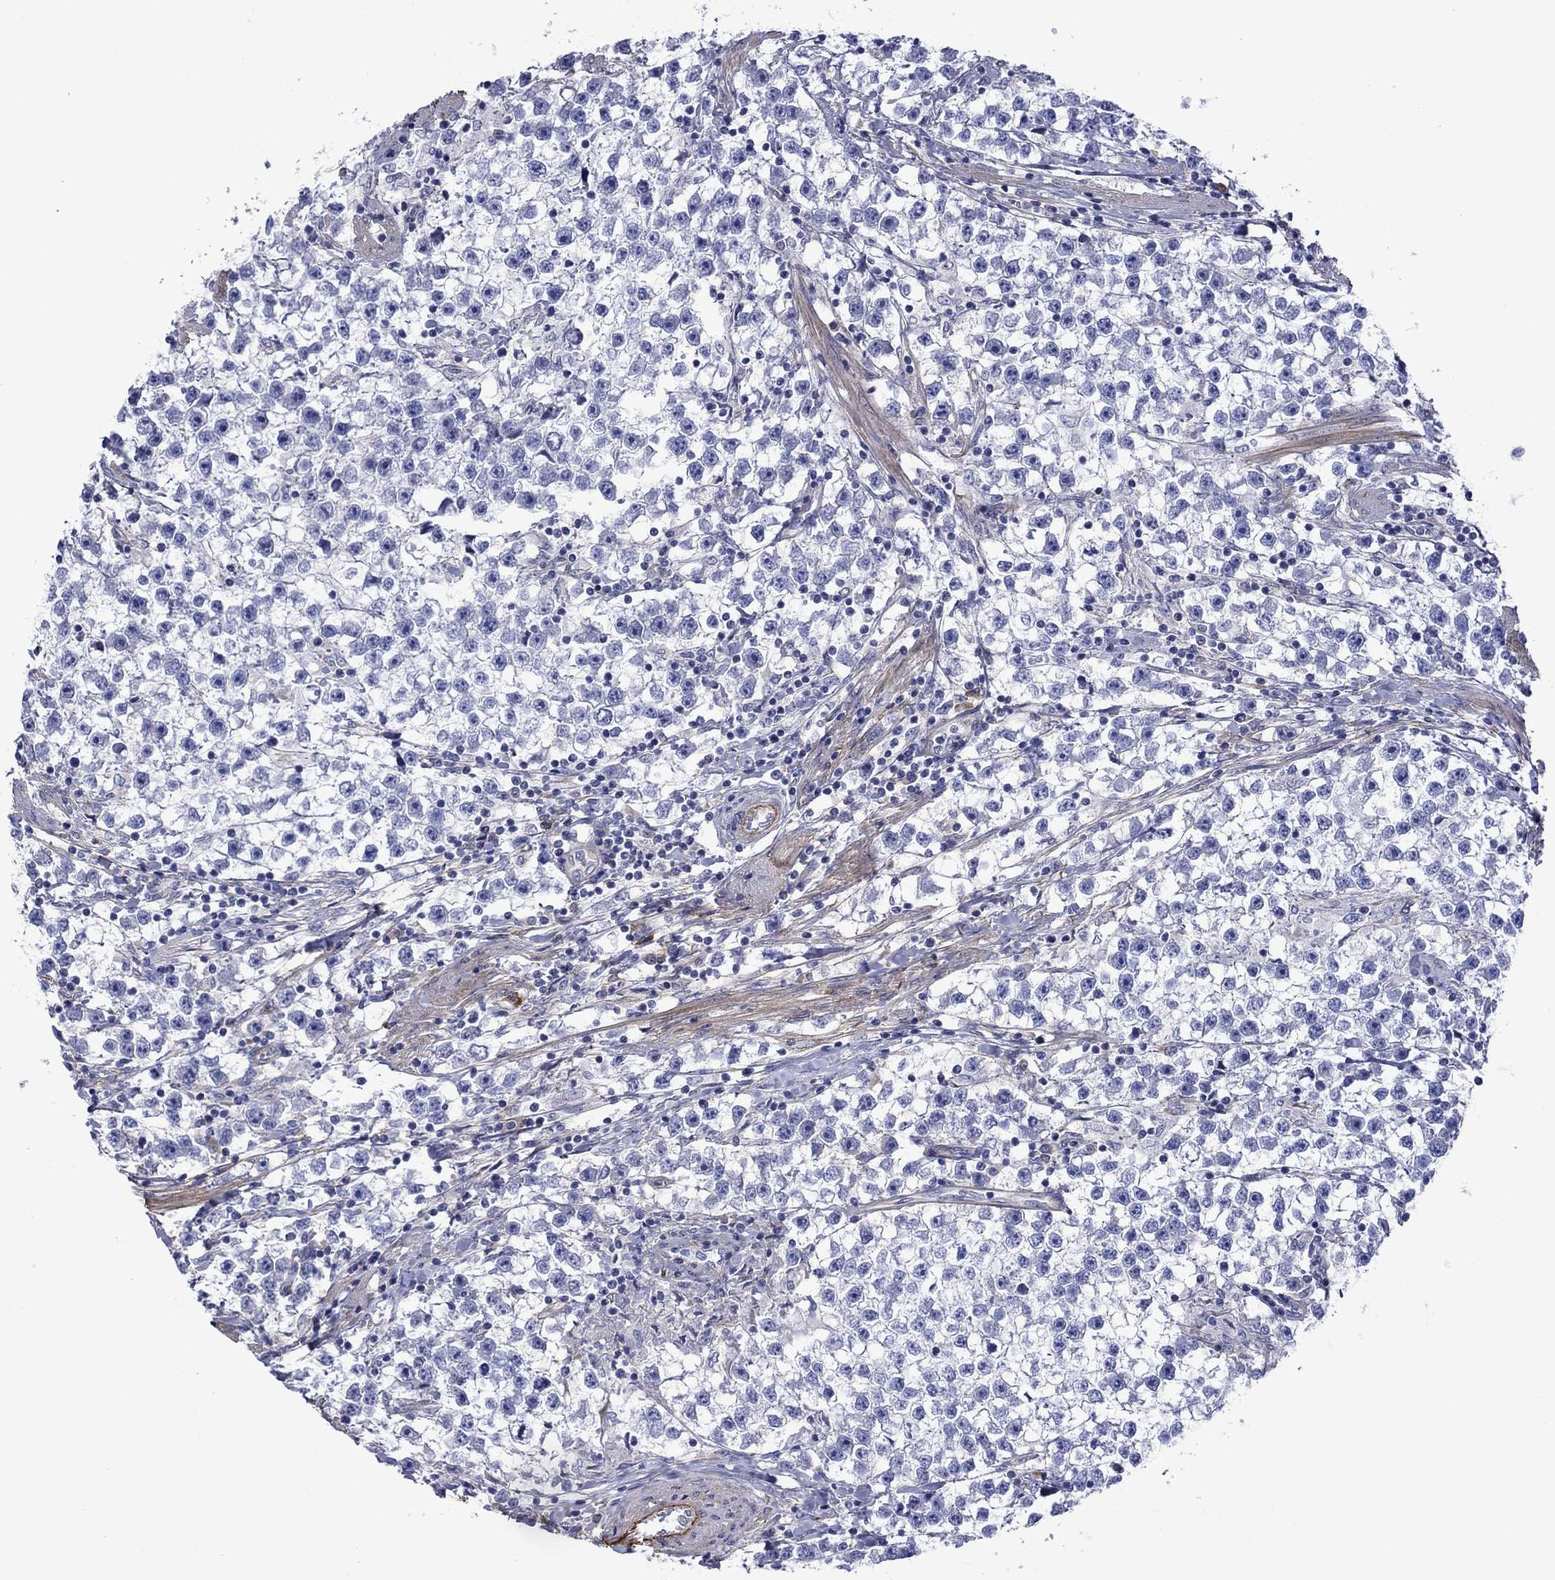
{"staining": {"intensity": "negative", "quantity": "none", "location": "none"}, "tissue": "testis cancer", "cell_type": "Tumor cells", "image_type": "cancer", "snomed": [{"axis": "morphology", "description": "Seminoma, NOS"}, {"axis": "topography", "description": "Testis"}], "caption": "Human testis cancer (seminoma) stained for a protein using IHC reveals no staining in tumor cells.", "gene": "HSPG2", "patient": {"sex": "male", "age": 59}}